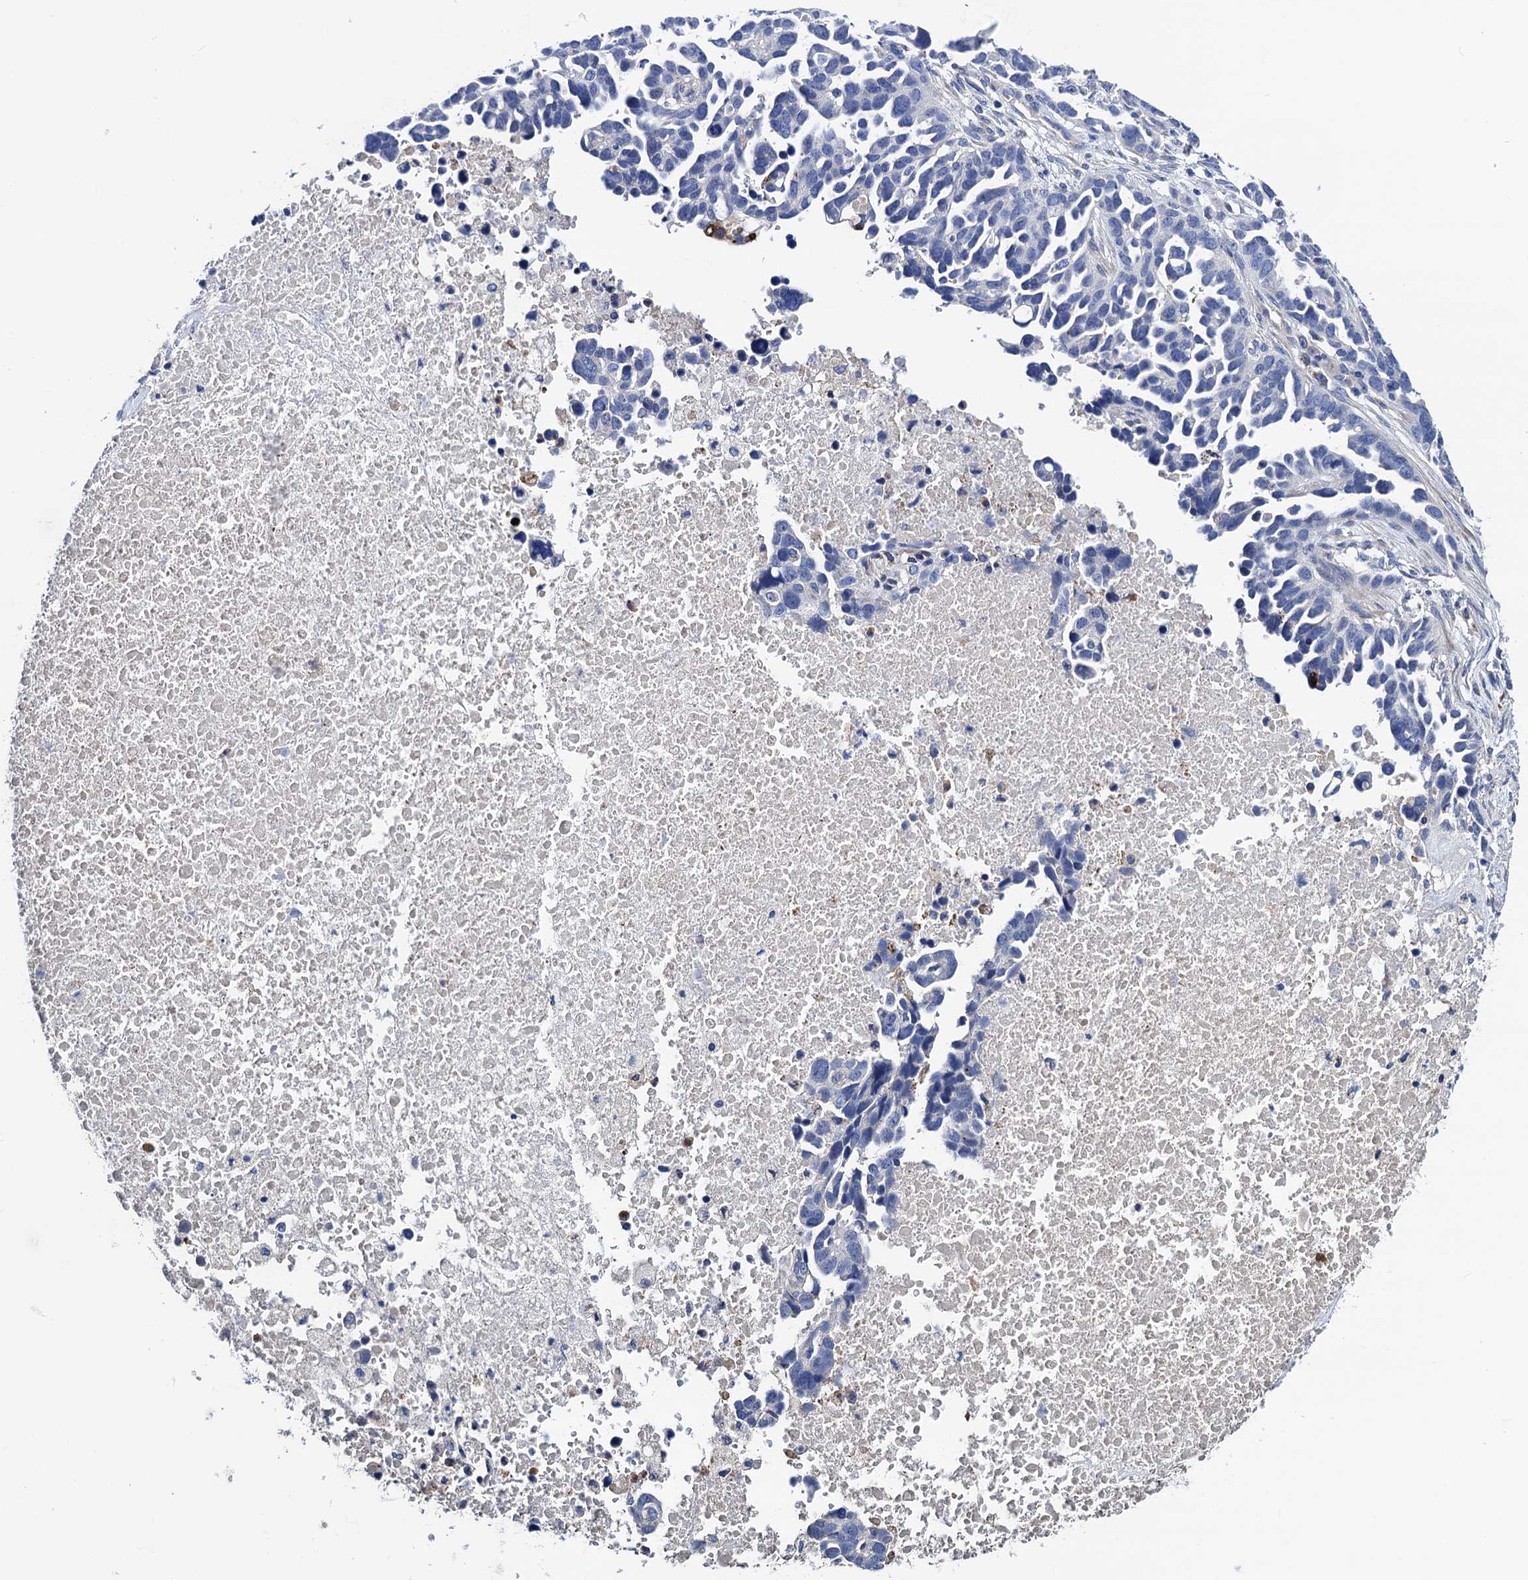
{"staining": {"intensity": "negative", "quantity": "none", "location": "none"}, "tissue": "ovarian cancer", "cell_type": "Tumor cells", "image_type": "cancer", "snomed": [{"axis": "morphology", "description": "Cystadenocarcinoma, serous, NOS"}, {"axis": "topography", "description": "Ovary"}], "caption": "IHC photomicrograph of ovarian serous cystadenocarcinoma stained for a protein (brown), which displays no positivity in tumor cells. (Brightfield microscopy of DAB (3,3'-diaminobenzidine) immunohistochemistry (IHC) at high magnification).", "gene": "FREM3", "patient": {"sex": "female", "age": 54}}